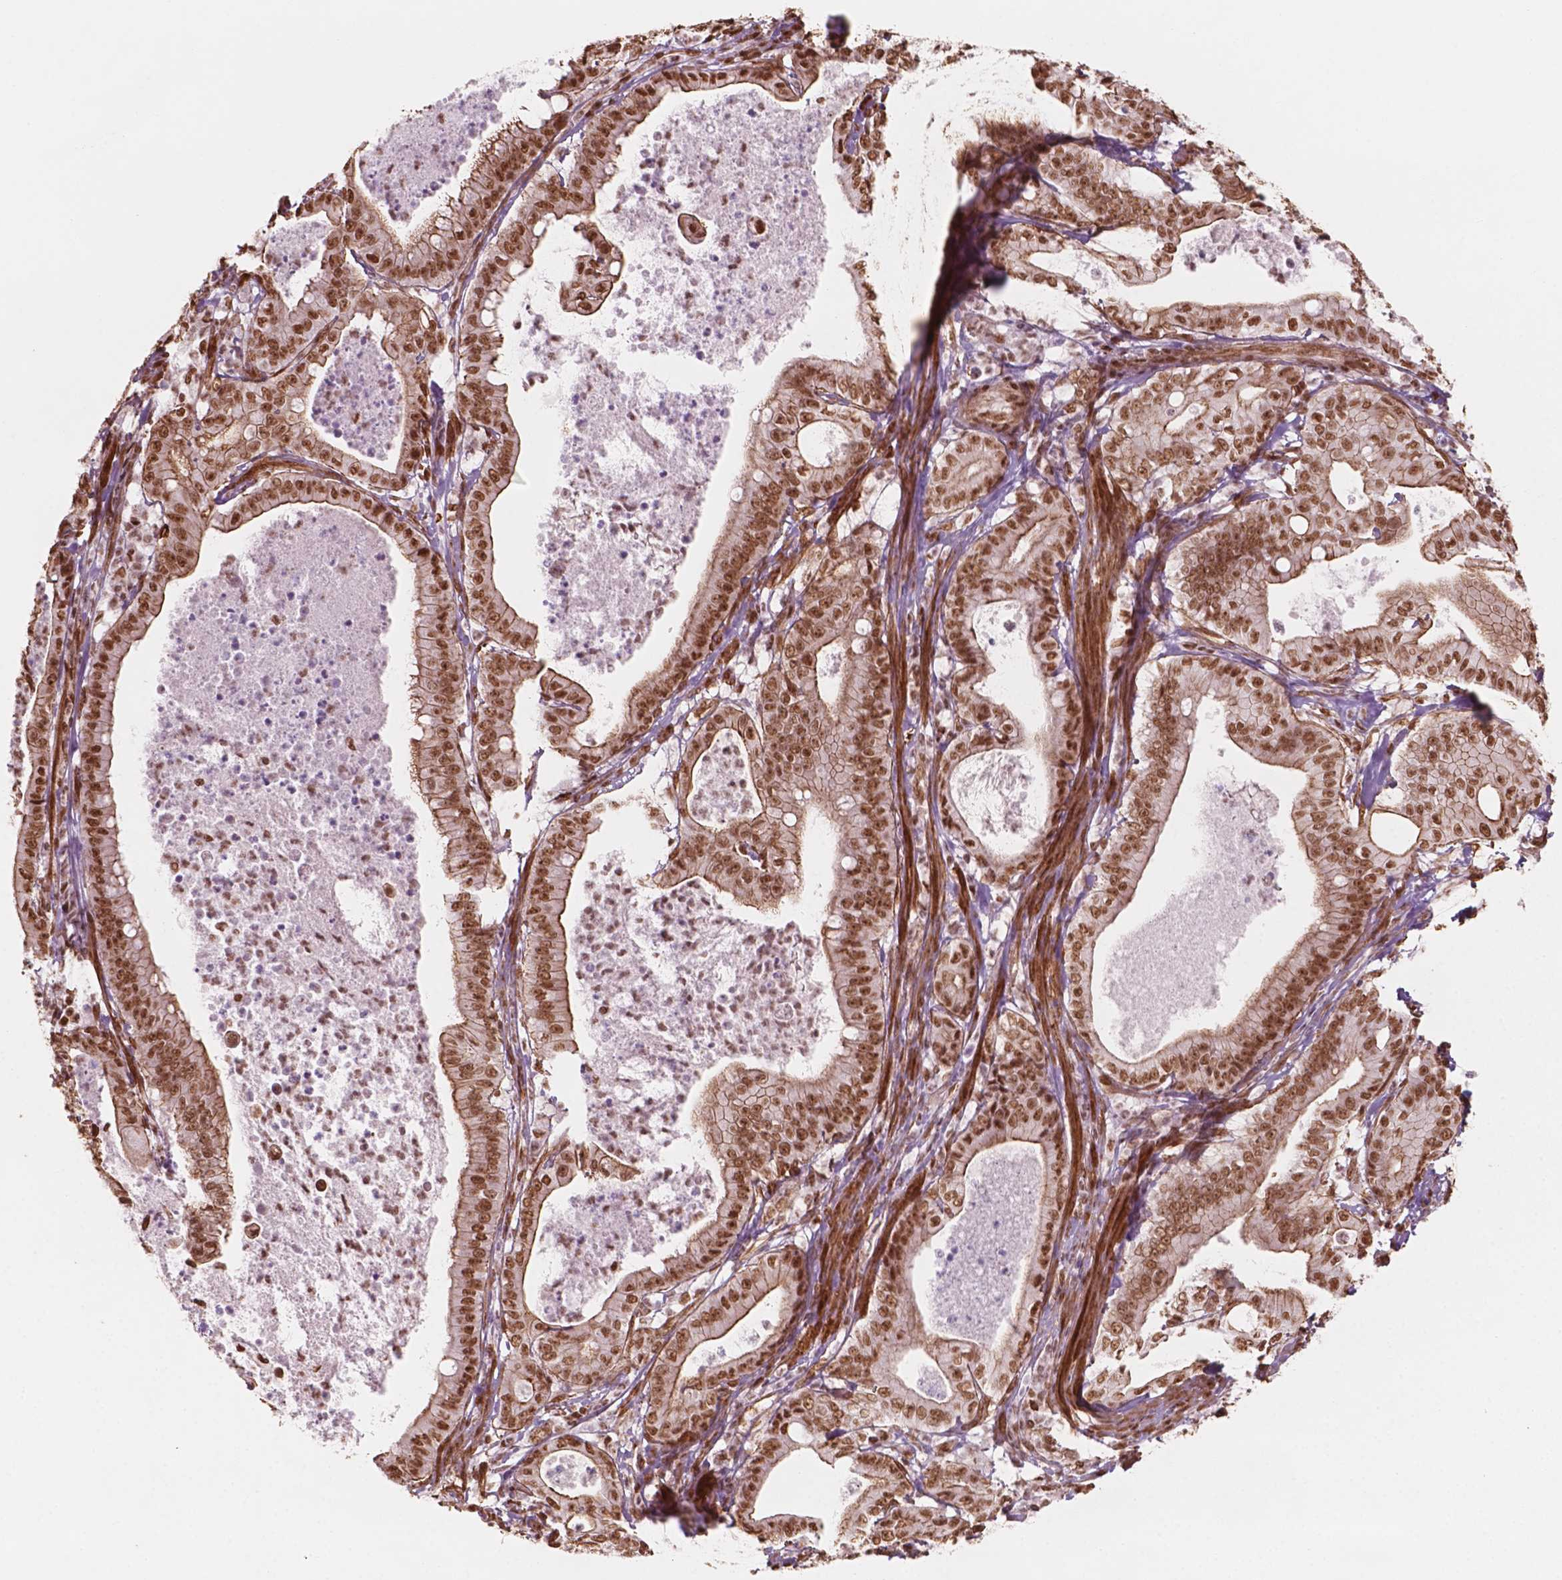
{"staining": {"intensity": "moderate", "quantity": ">75%", "location": "nuclear"}, "tissue": "pancreatic cancer", "cell_type": "Tumor cells", "image_type": "cancer", "snomed": [{"axis": "morphology", "description": "Adenocarcinoma, NOS"}, {"axis": "topography", "description": "Pancreas"}], "caption": "Protein expression analysis of human adenocarcinoma (pancreatic) reveals moderate nuclear staining in about >75% of tumor cells.", "gene": "GTF3C5", "patient": {"sex": "male", "age": 71}}